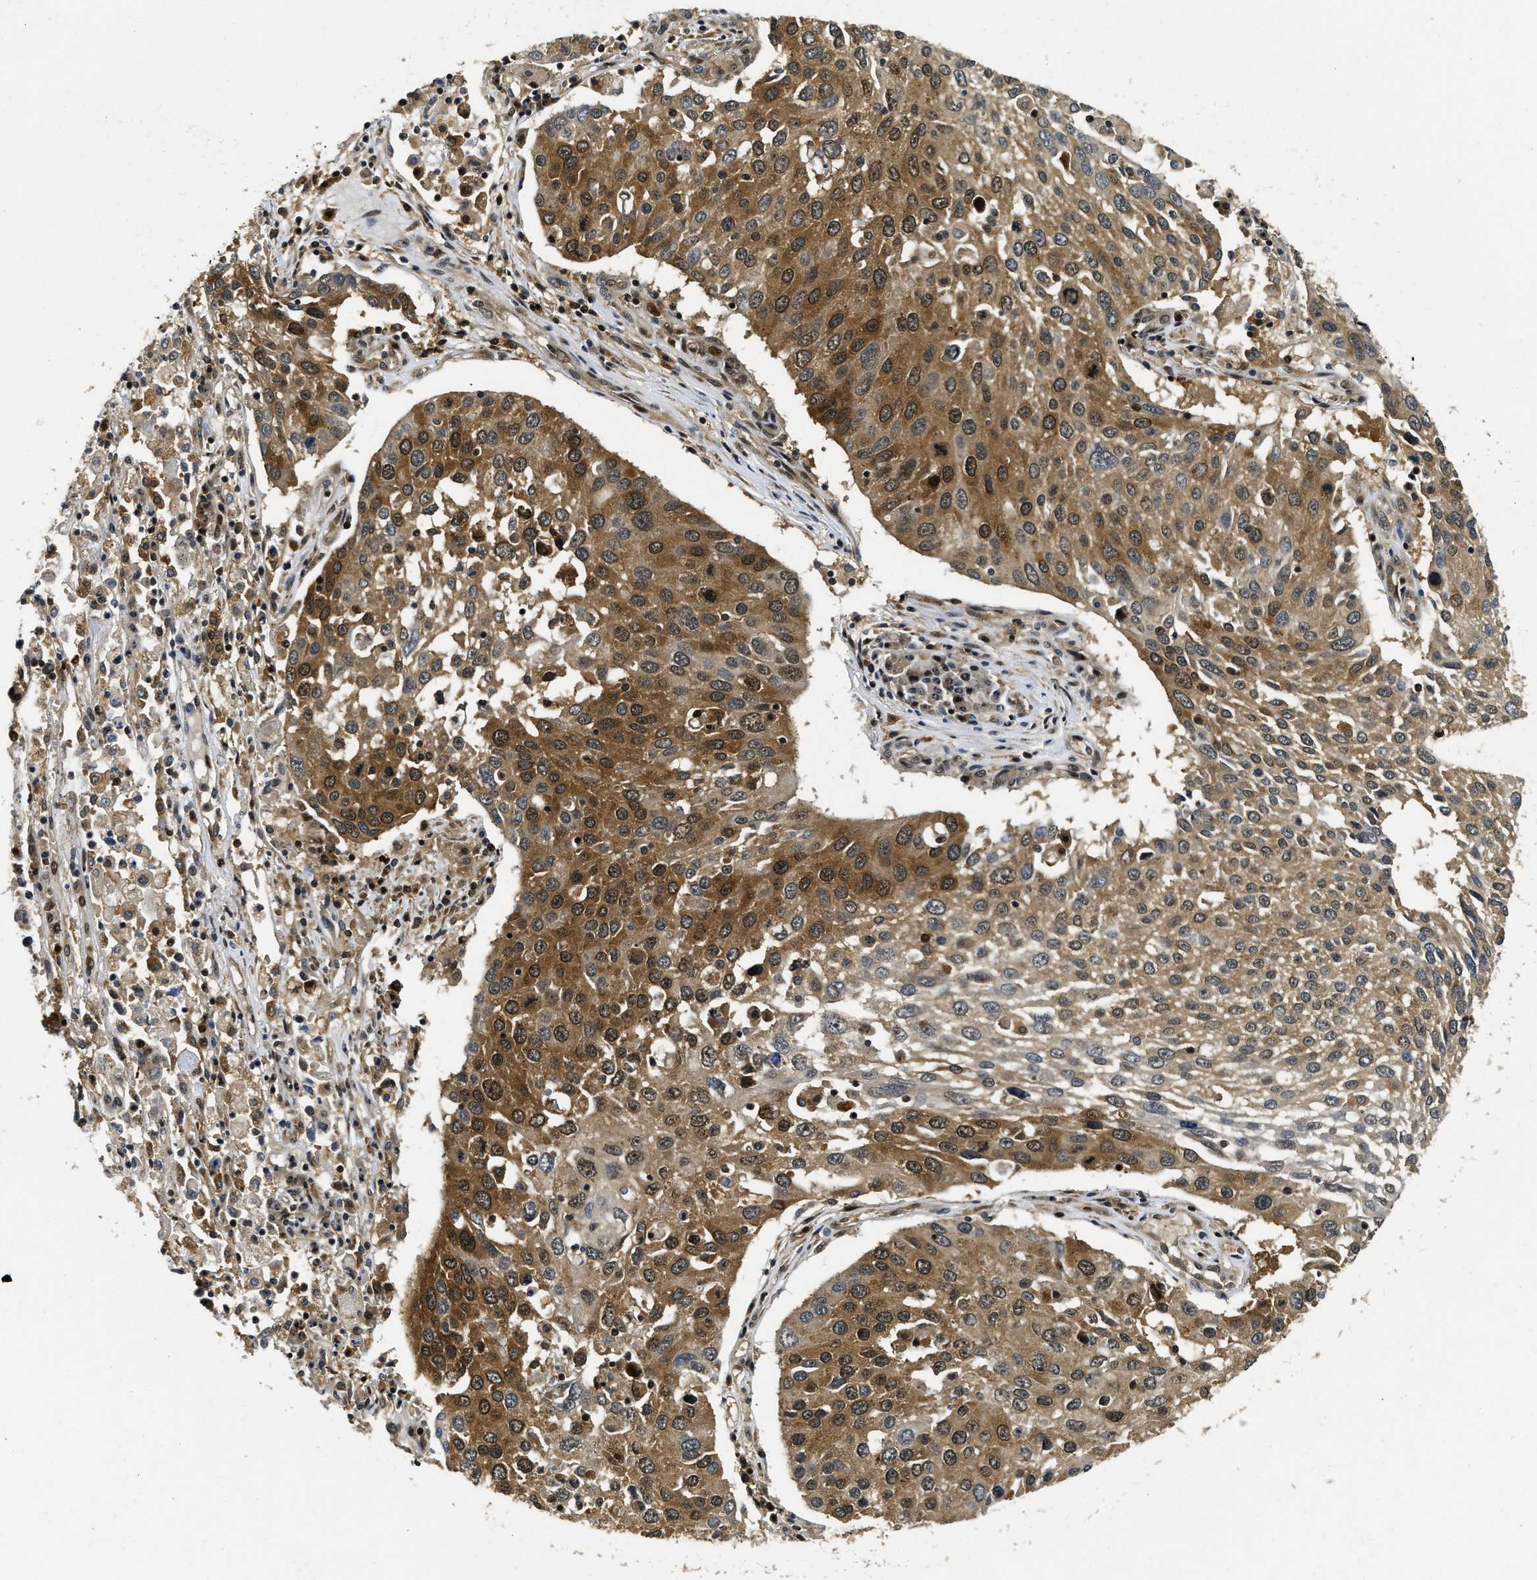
{"staining": {"intensity": "moderate", "quantity": ">75%", "location": "cytoplasmic/membranous,nuclear"}, "tissue": "lung cancer", "cell_type": "Tumor cells", "image_type": "cancer", "snomed": [{"axis": "morphology", "description": "Squamous cell carcinoma, NOS"}, {"axis": "topography", "description": "Lung"}], "caption": "Protein positivity by immunohistochemistry (IHC) exhibits moderate cytoplasmic/membranous and nuclear staining in about >75% of tumor cells in lung cancer (squamous cell carcinoma).", "gene": "ADSL", "patient": {"sex": "male", "age": 65}}